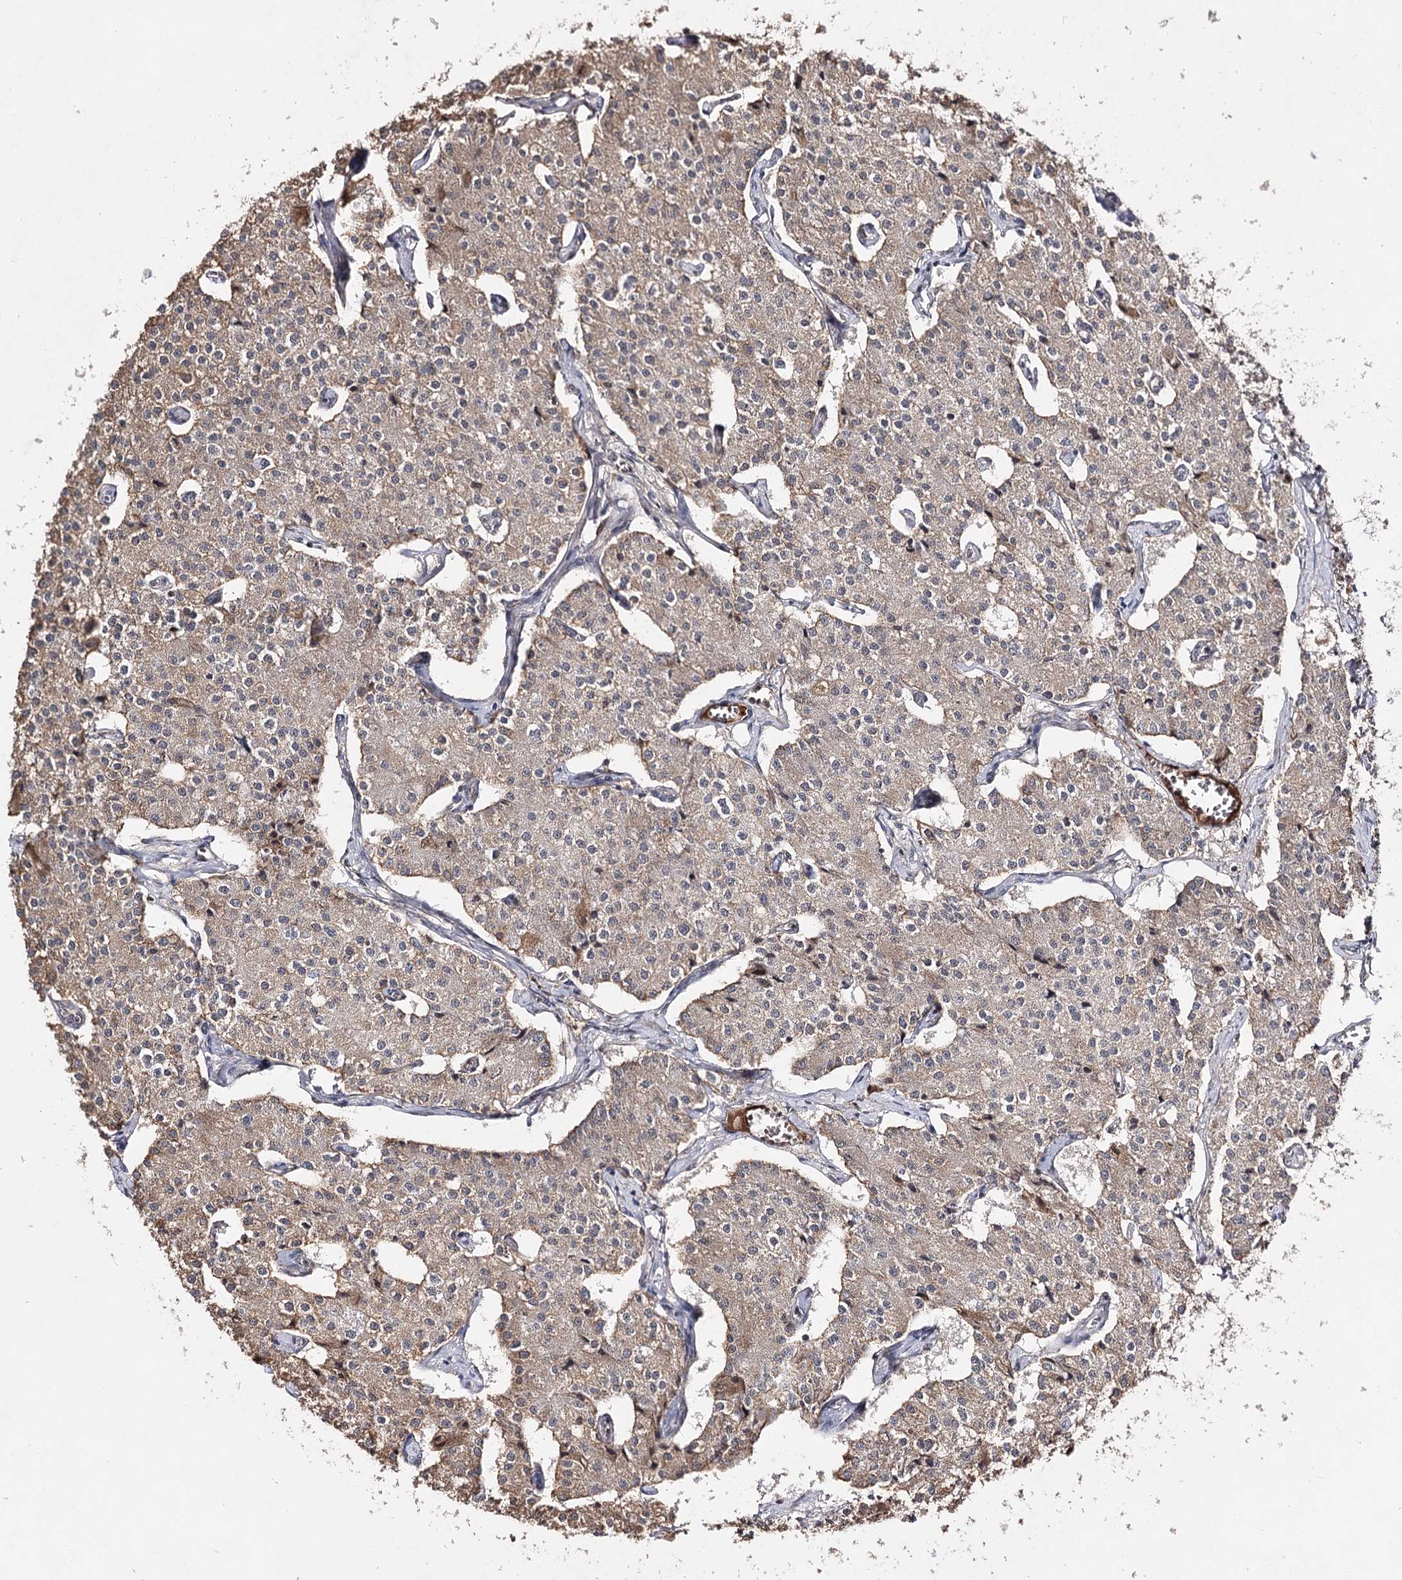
{"staining": {"intensity": "weak", "quantity": "25%-75%", "location": "cytoplasmic/membranous"}, "tissue": "carcinoid", "cell_type": "Tumor cells", "image_type": "cancer", "snomed": [{"axis": "morphology", "description": "Carcinoid, malignant, NOS"}, {"axis": "topography", "description": "Colon"}], "caption": "Tumor cells display weak cytoplasmic/membranous staining in about 25%-75% of cells in malignant carcinoid.", "gene": "SYNGR3", "patient": {"sex": "female", "age": 52}}